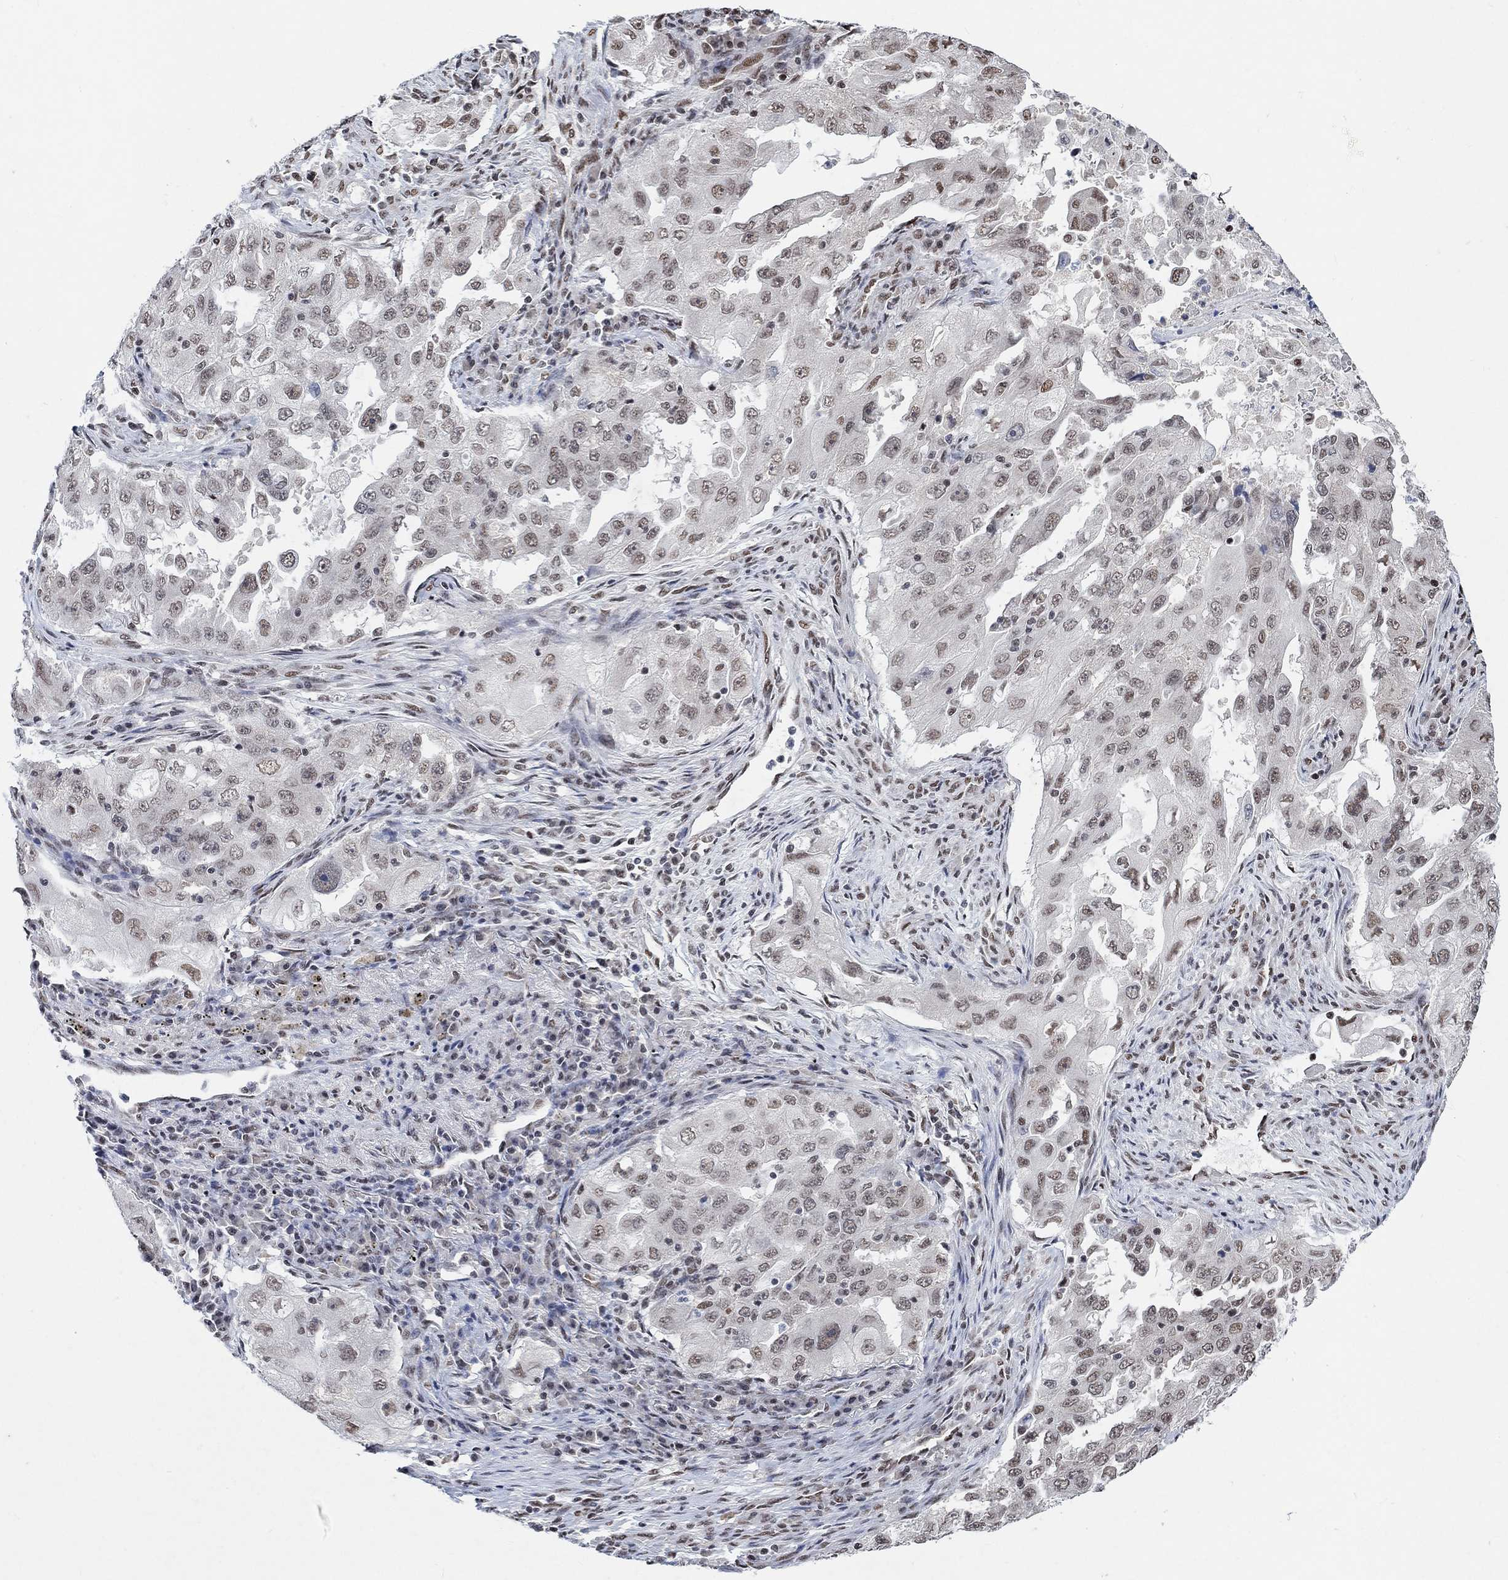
{"staining": {"intensity": "weak", "quantity": ">75%", "location": "nuclear"}, "tissue": "lung cancer", "cell_type": "Tumor cells", "image_type": "cancer", "snomed": [{"axis": "morphology", "description": "Adenocarcinoma, NOS"}, {"axis": "topography", "description": "Lung"}], "caption": "Protein staining displays weak nuclear positivity in about >75% of tumor cells in lung cancer (adenocarcinoma). (DAB IHC, brown staining for protein, blue staining for nuclei).", "gene": "USP39", "patient": {"sex": "female", "age": 61}}